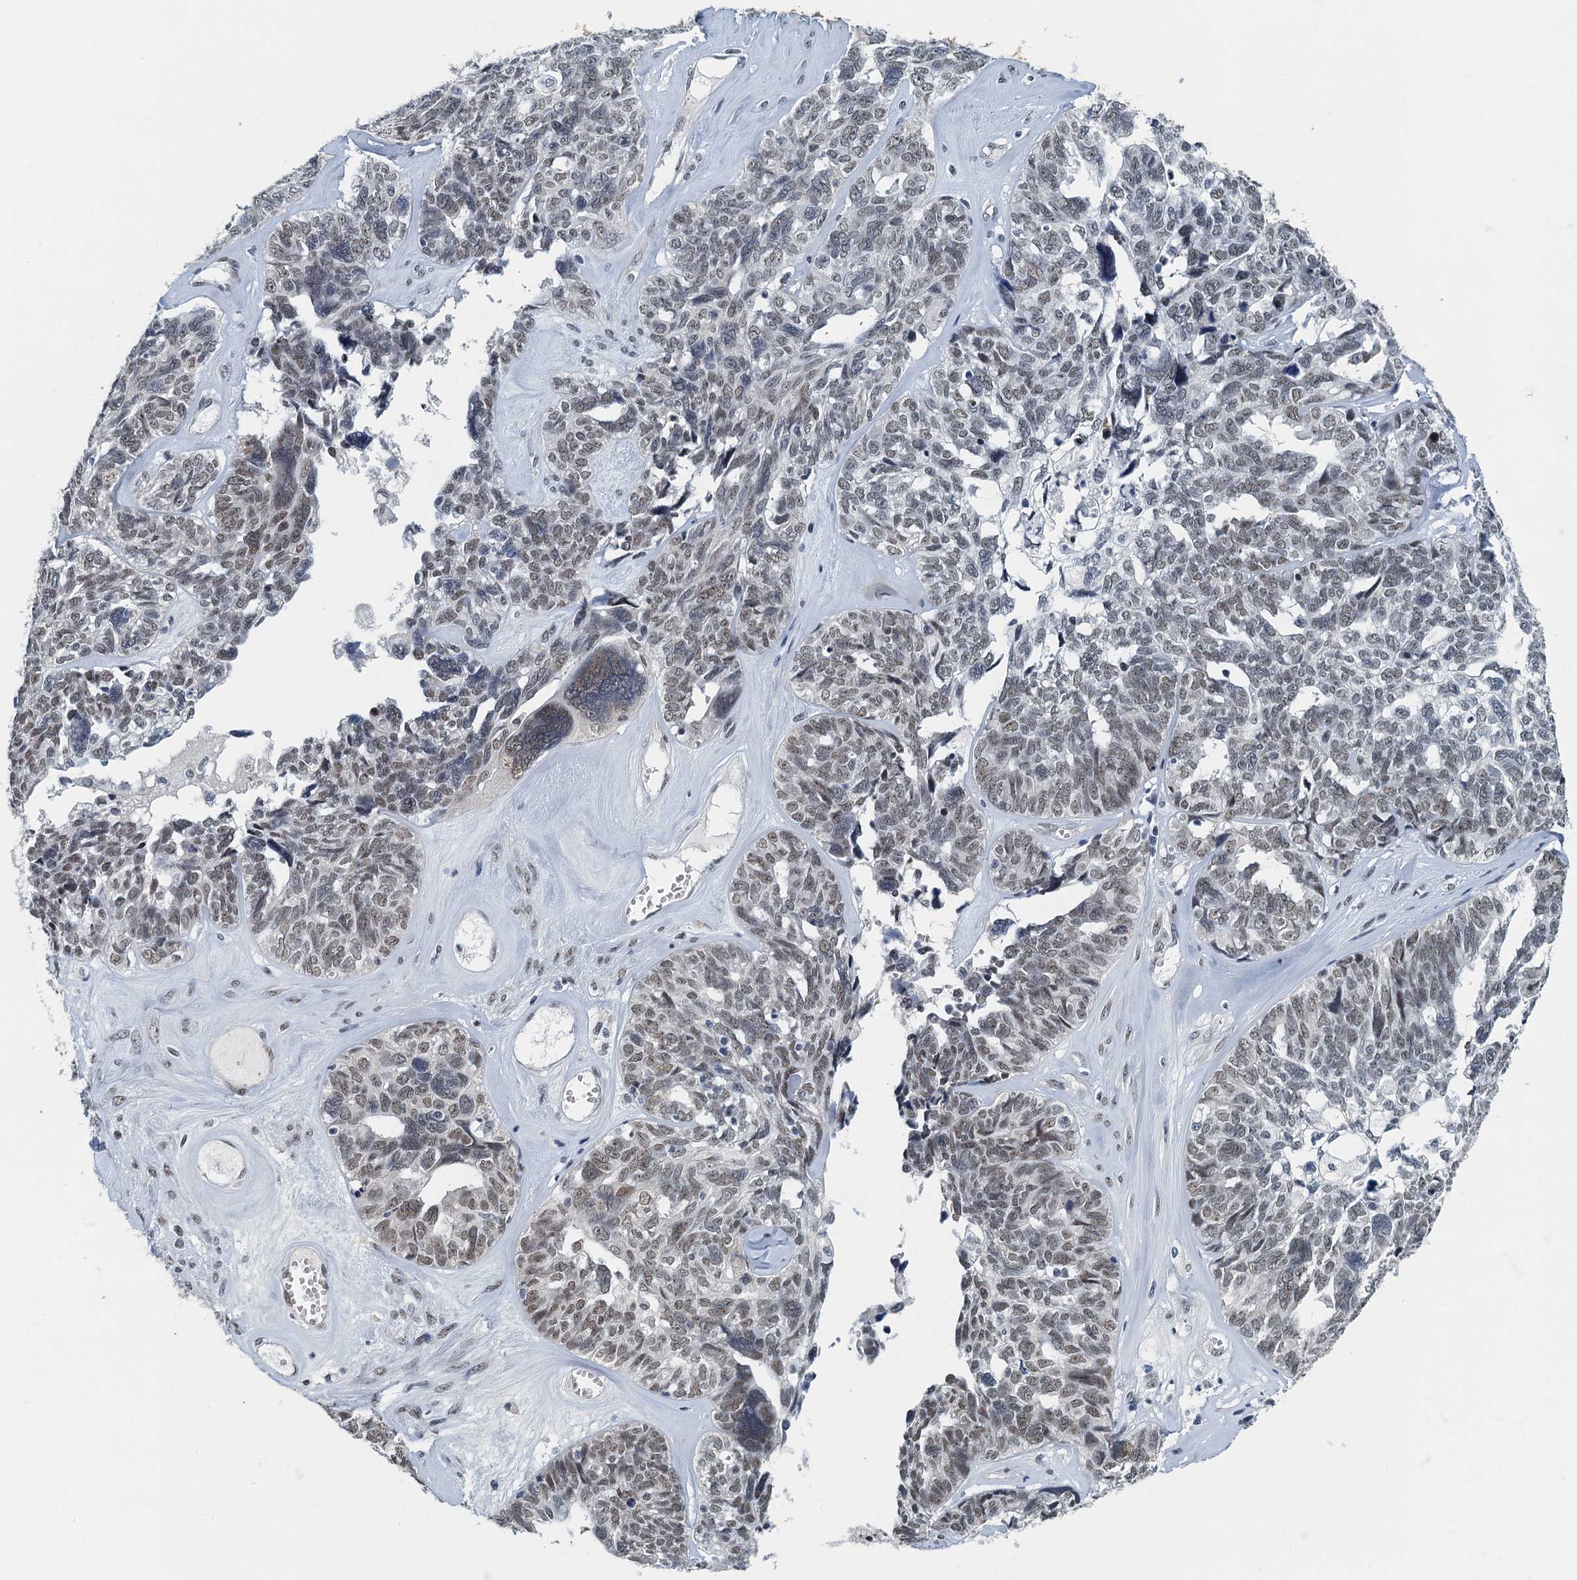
{"staining": {"intensity": "weak", "quantity": "25%-75%", "location": "nuclear"}, "tissue": "ovarian cancer", "cell_type": "Tumor cells", "image_type": "cancer", "snomed": [{"axis": "morphology", "description": "Cystadenocarcinoma, serous, NOS"}, {"axis": "topography", "description": "Ovary"}], "caption": "Tumor cells display low levels of weak nuclear expression in about 25%-75% of cells in ovarian cancer.", "gene": "GADL1", "patient": {"sex": "female", "age": 79}}